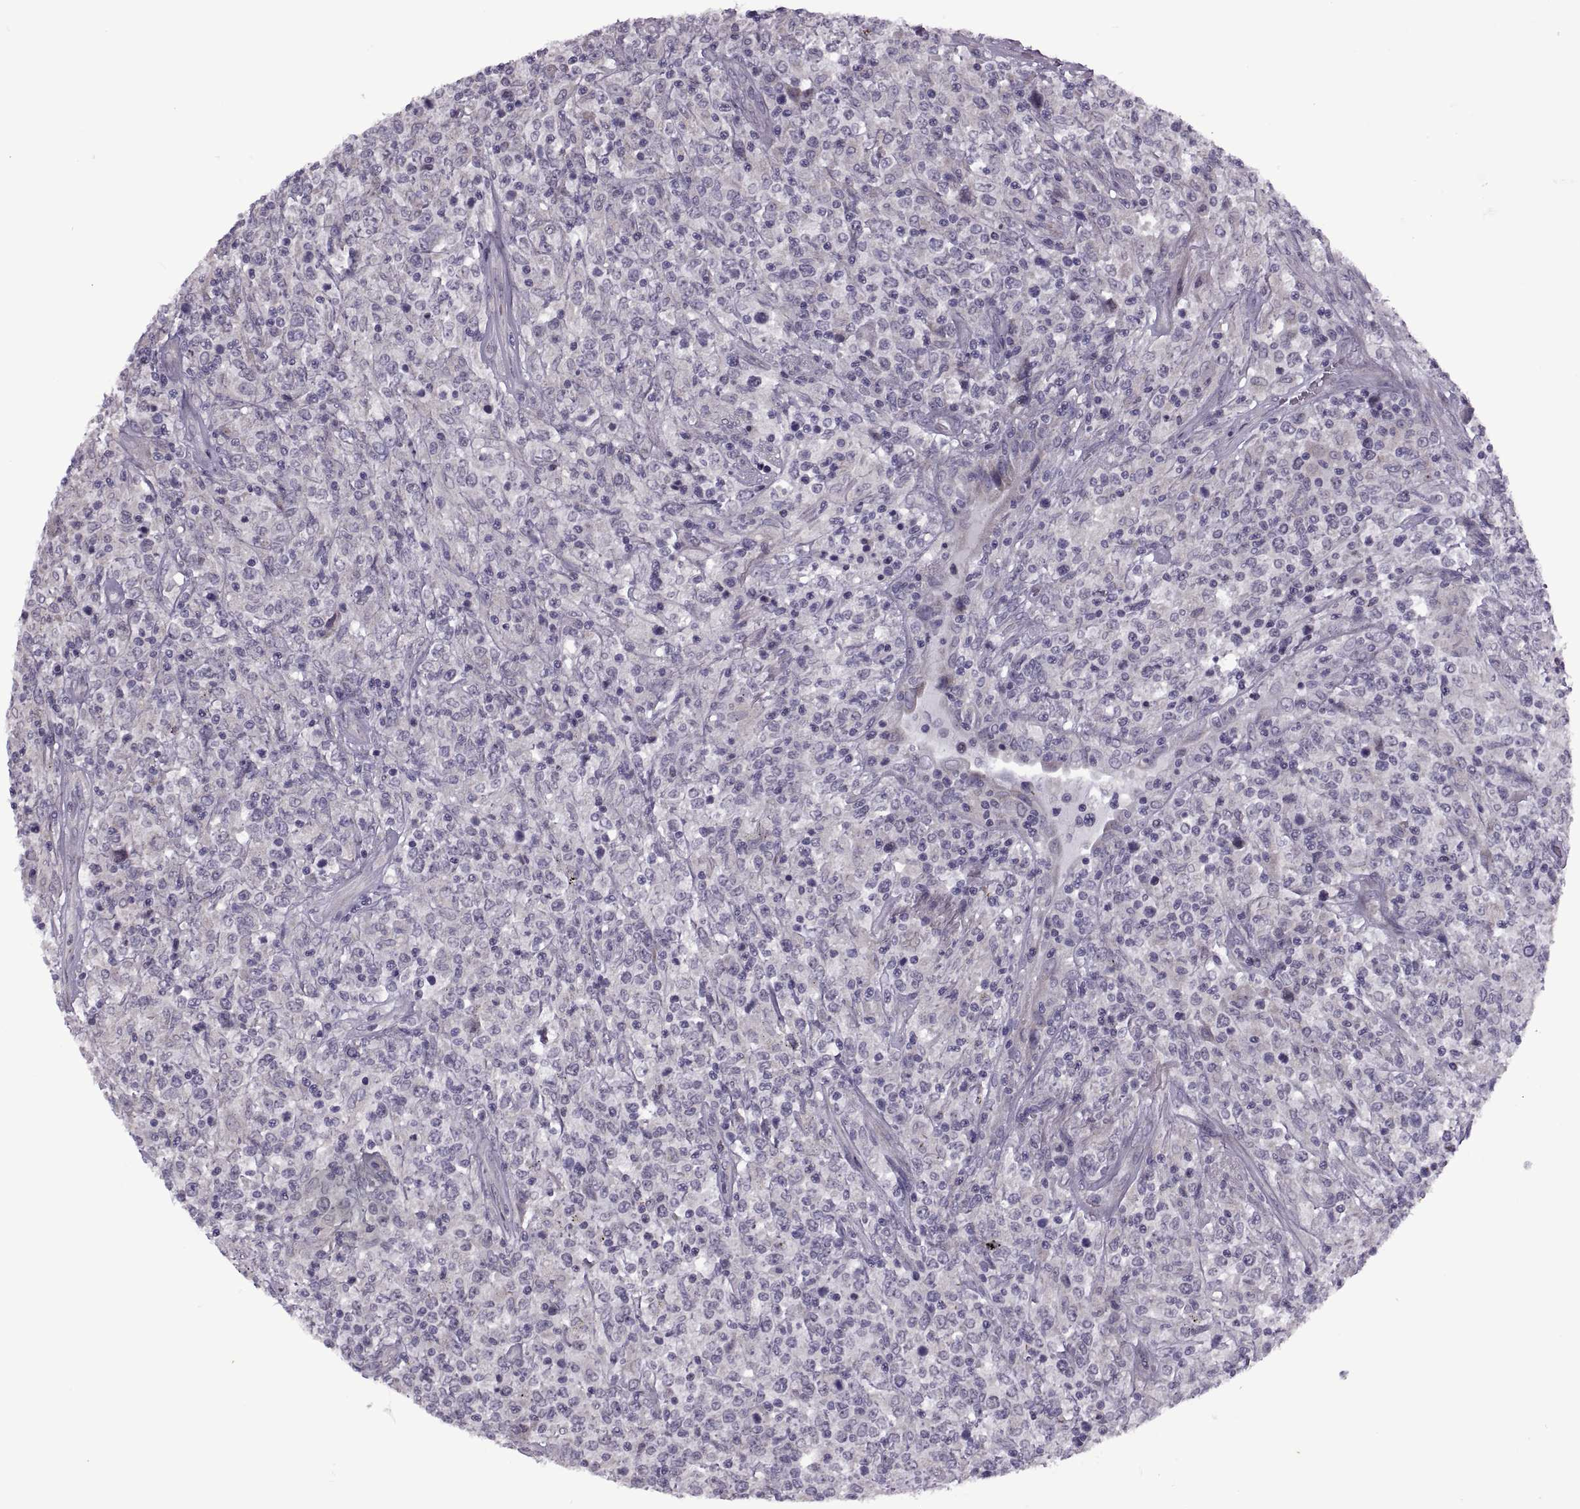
{"staining": {"intensity": "negative", "quantity": "none", "location": "none"}, "tissue": "lymphoma", "cell_type": "Tumor cells", "image_type": "cancer", "snomed": [{"axis": "morphology", "description": "Malignant lymphoma, non-Hodgkin's type, High grade"}, {"axis": "topography", "description": "Lung"}], "caption": "Malignant lymphoma, non-Hodgkin's type (high-grade) was stained to show a protein in brown. There is no significant expression in tumor cells.", "gene": "RIPK4", "patient": {"sex": "male", "age": 79}}